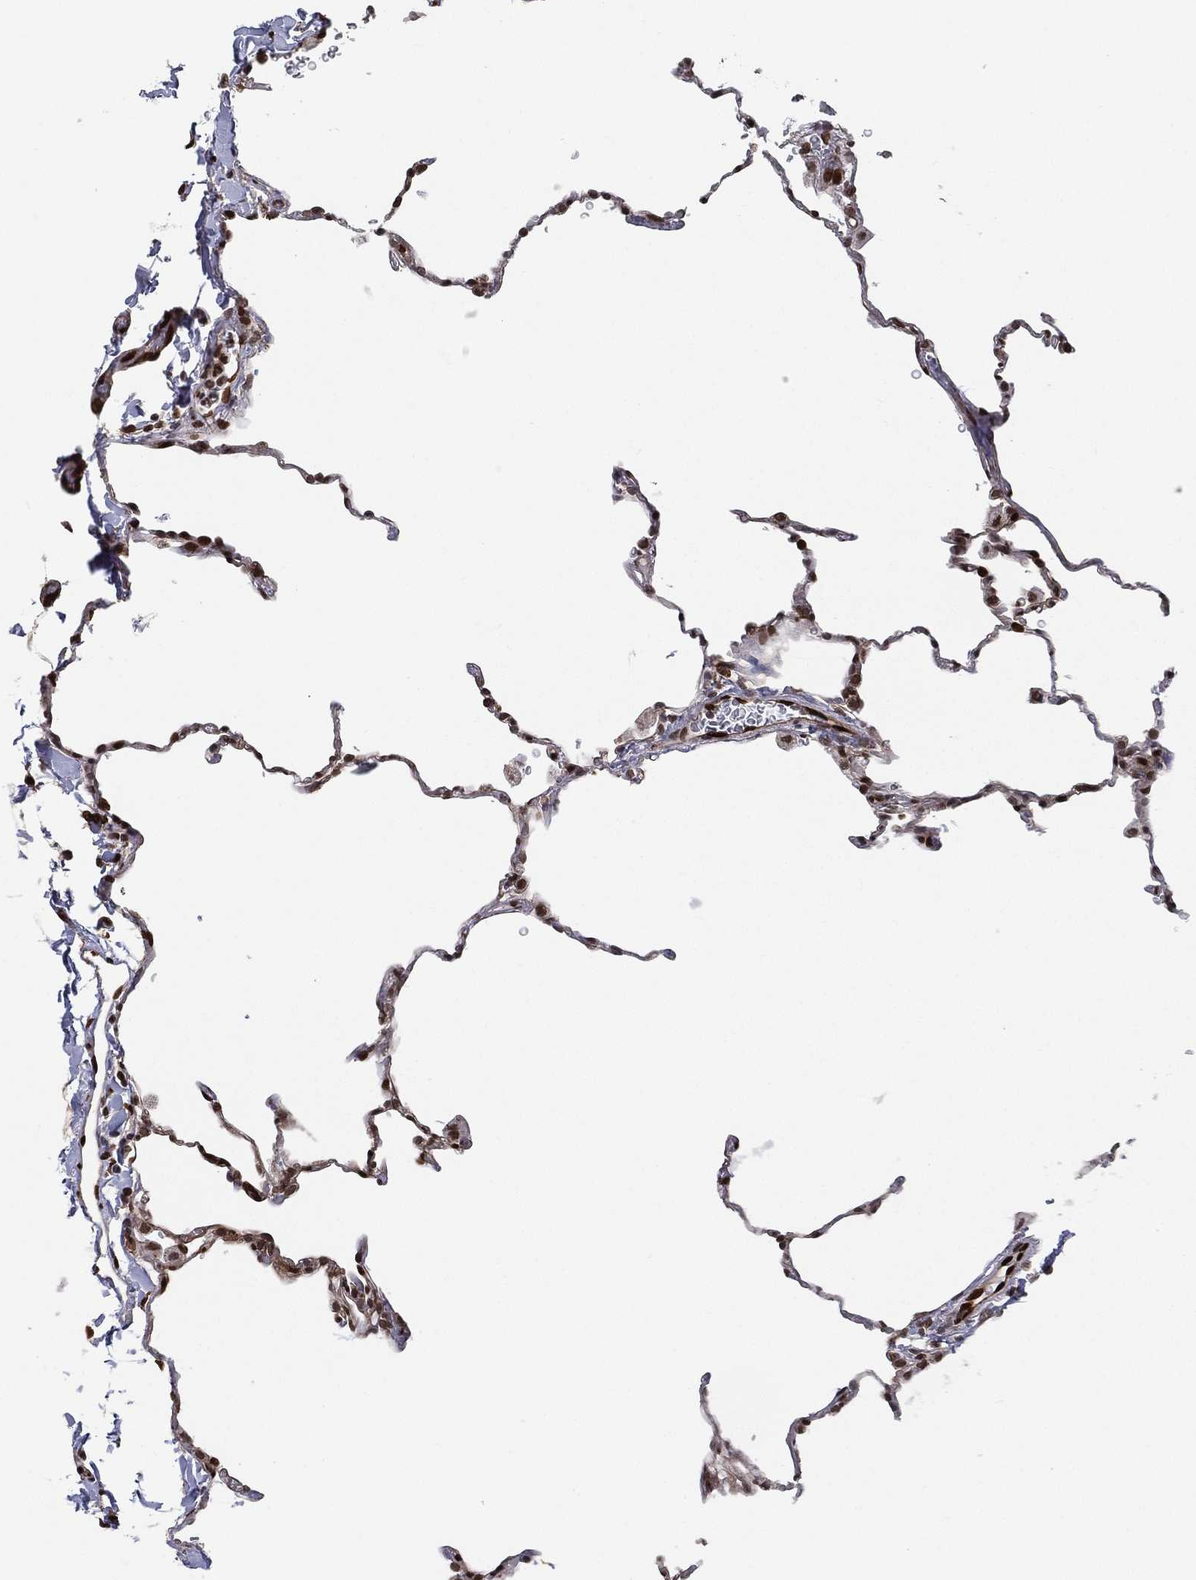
{"staining": {"intensity": "strong", "quantity": ">75%", "location": "nuclear"}, "tissue": "lung", "cell_type": "Alveolar cells", "image_type": "normal", "snomed": [{"axis": "morphology", "description": "Normal tissue, NOS"}, {"axis": "morphology", "description": "Adenocarcinoma, metastatic, NOS"}, {"axis": "topography", "description": "Lung"}], "caption": "Immunohistochemical staining of unremarkable human lung exhibits high levels of strong nuclear positivity in approximately >75% of alveolar cells.", "gene": "LMNB1", "patient": {"sex": "male", "age": 45}}